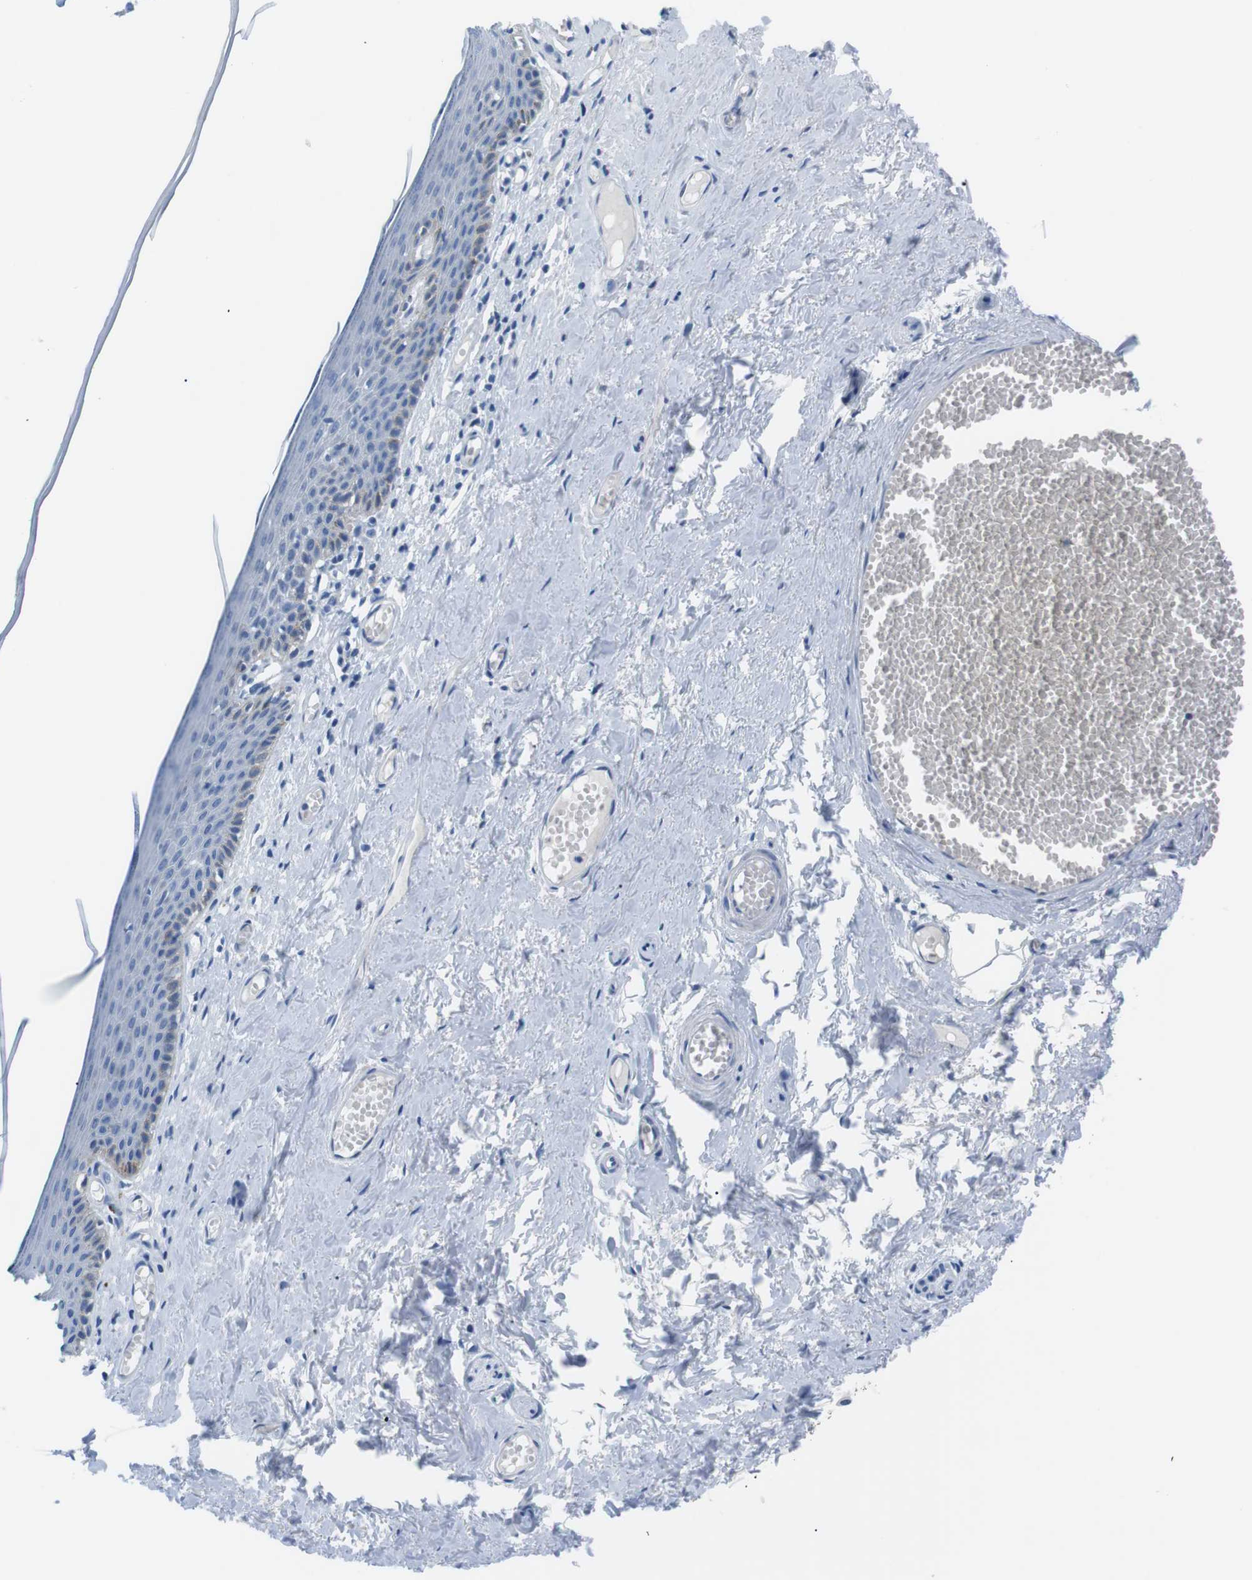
{"staining": {"intensity": "negative", "quantity": "none", "location": "none"}, "tissue": "skin", "cell_type": "Epidermal cells", "image_type": "normal", "snomed": [{"axis": "morphology", "description": "Normal tissue, NOS"}, {"axis": "topography", "description": "Adipose tissue"}, {"axis": "topography", "description": "Vascular tissue"}, {"axis": "topography", "description": "Anal"}, {"axis": "topography", "description": "Peripheral nerve tissue"}], "caption": "Protein analysis of unremarkable skin exhibits no significant staining in epidermal cells.", "gene": "MUC2", "patient": {"sex": "female", "age": 54}}